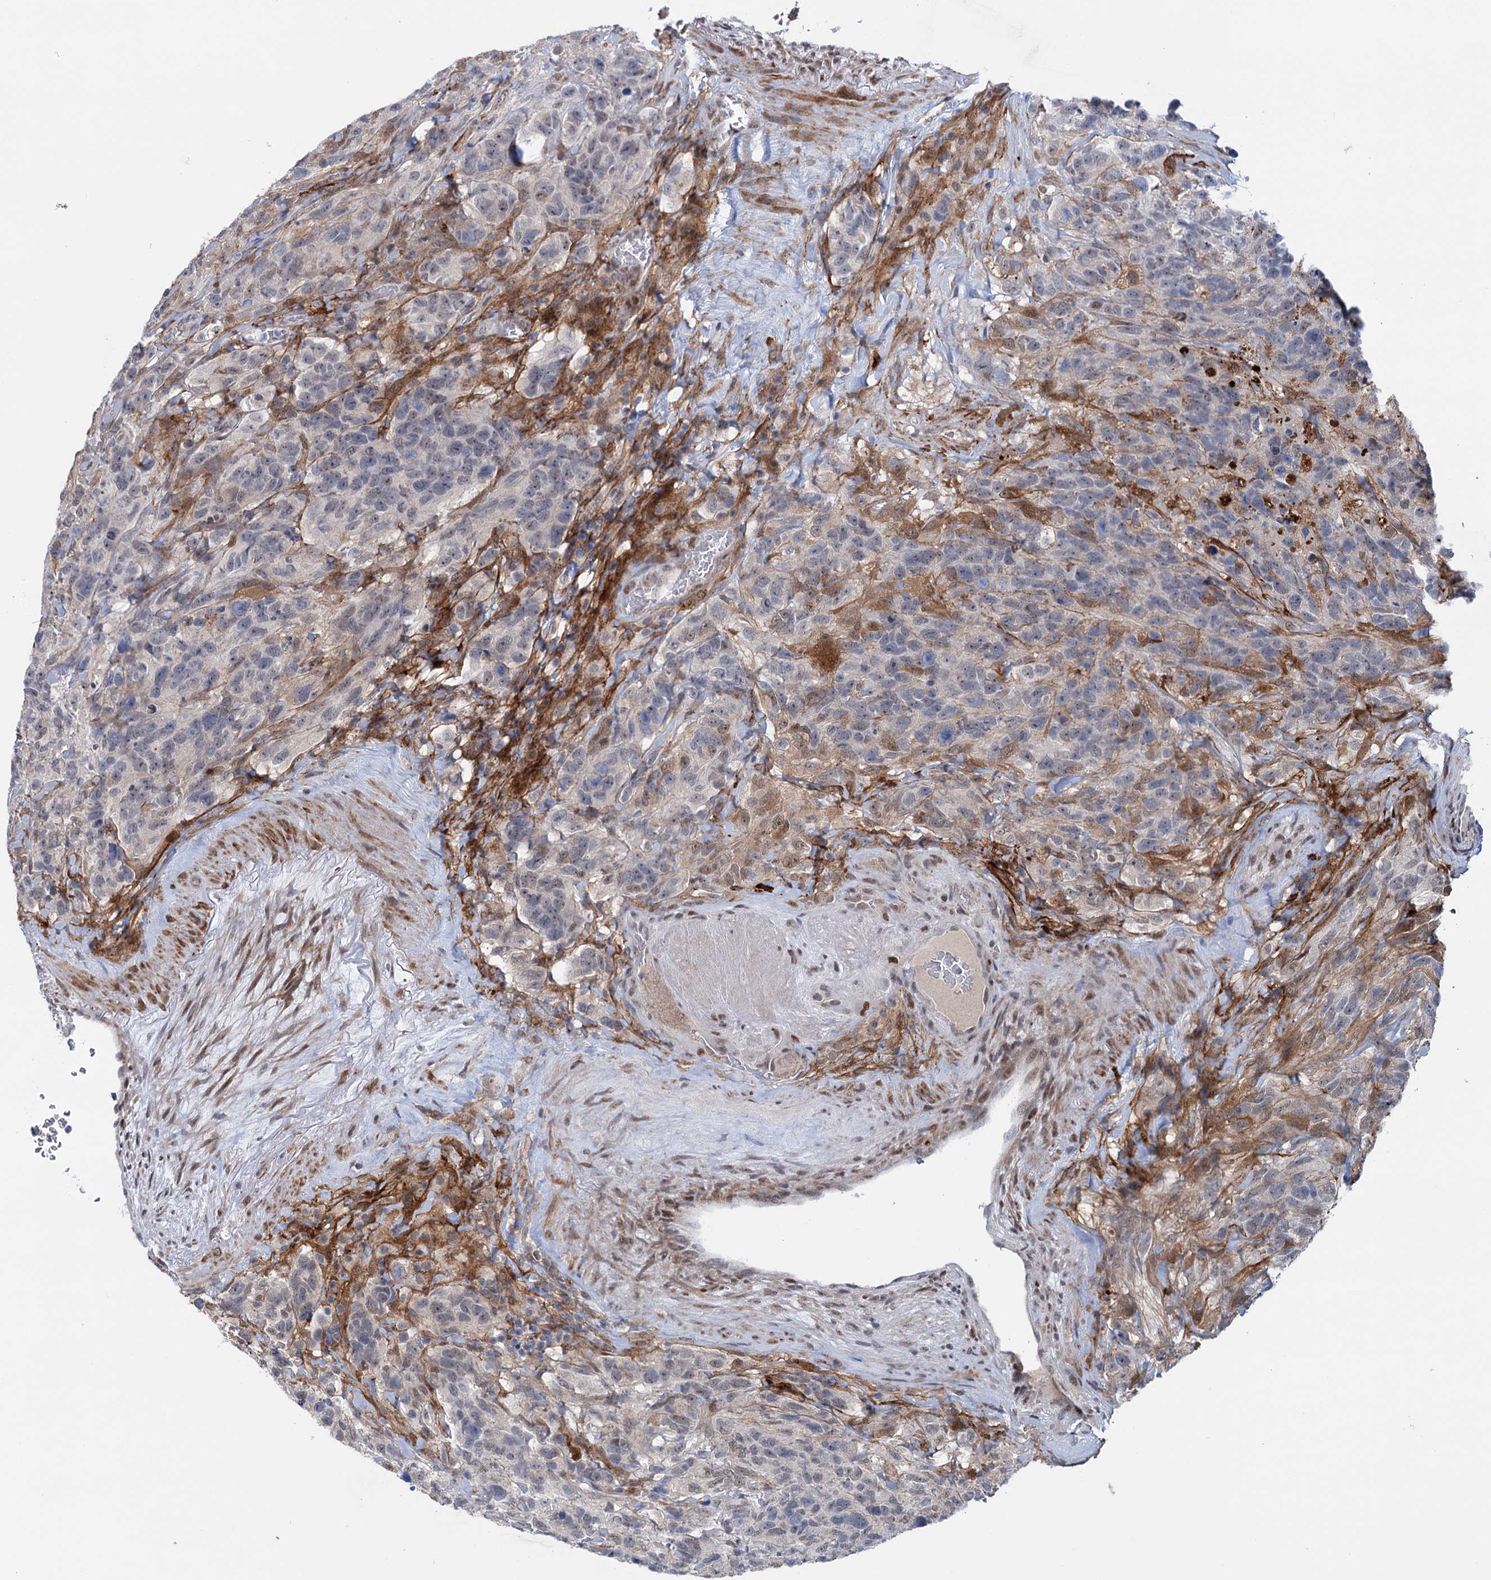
{"staining": {"intensity": "negative", "quantity": "none", "location": "none"}, "tissue": "glioma", "cell_type": "Tumor cells", "image_type": "cancer", "snomed": [{"axis": "morphology", "description": "Glioma, malignant, High grade"}, {"axis": "topography", "description": "Brain"}], "caption": "Protein analysis of high-grade glioma (malignant) reveals no significant staining in tumor cells.", "gene": "FAM53A", "patient": {"sex": "male", "age": 69}}